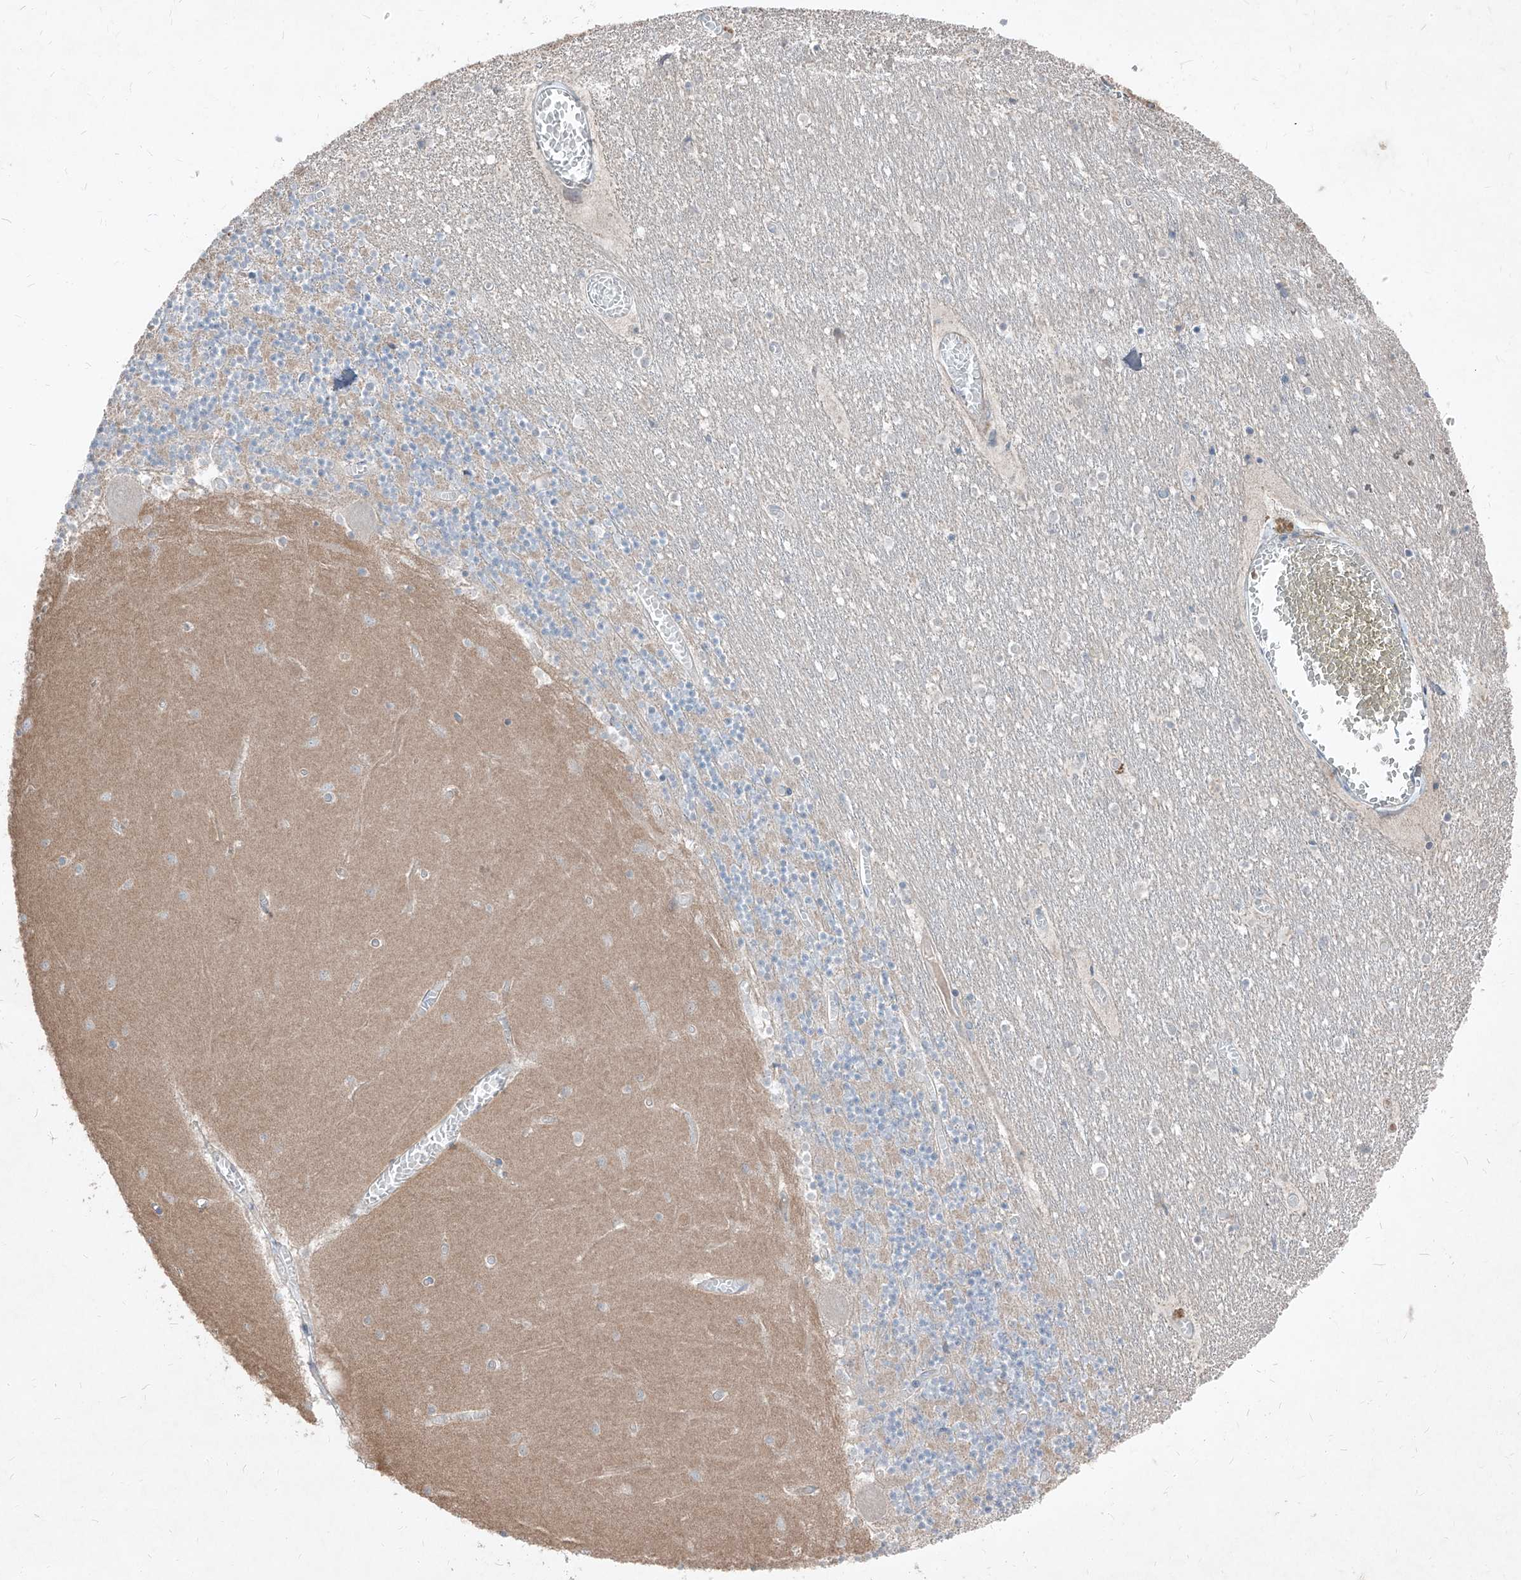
{"staining": {"intensity": "negative", "quantity": "none", "location": "none"}, "tissue": "cerebellum", "cell_type": "Cells in granular layer", "image_type": "normal", "snomed": [{"axis": "morphology", "description": "Normal tissue, NOS"}, {"axis": "topography", "description": "Cerebellum"}], "caption": "This is an immunohistochemistry photomicrograph of normal human cerebellum. There is no positivity in cells in granular layer.", "gene": "UFD1", "patient": {"sex": "female", "age": 28}}